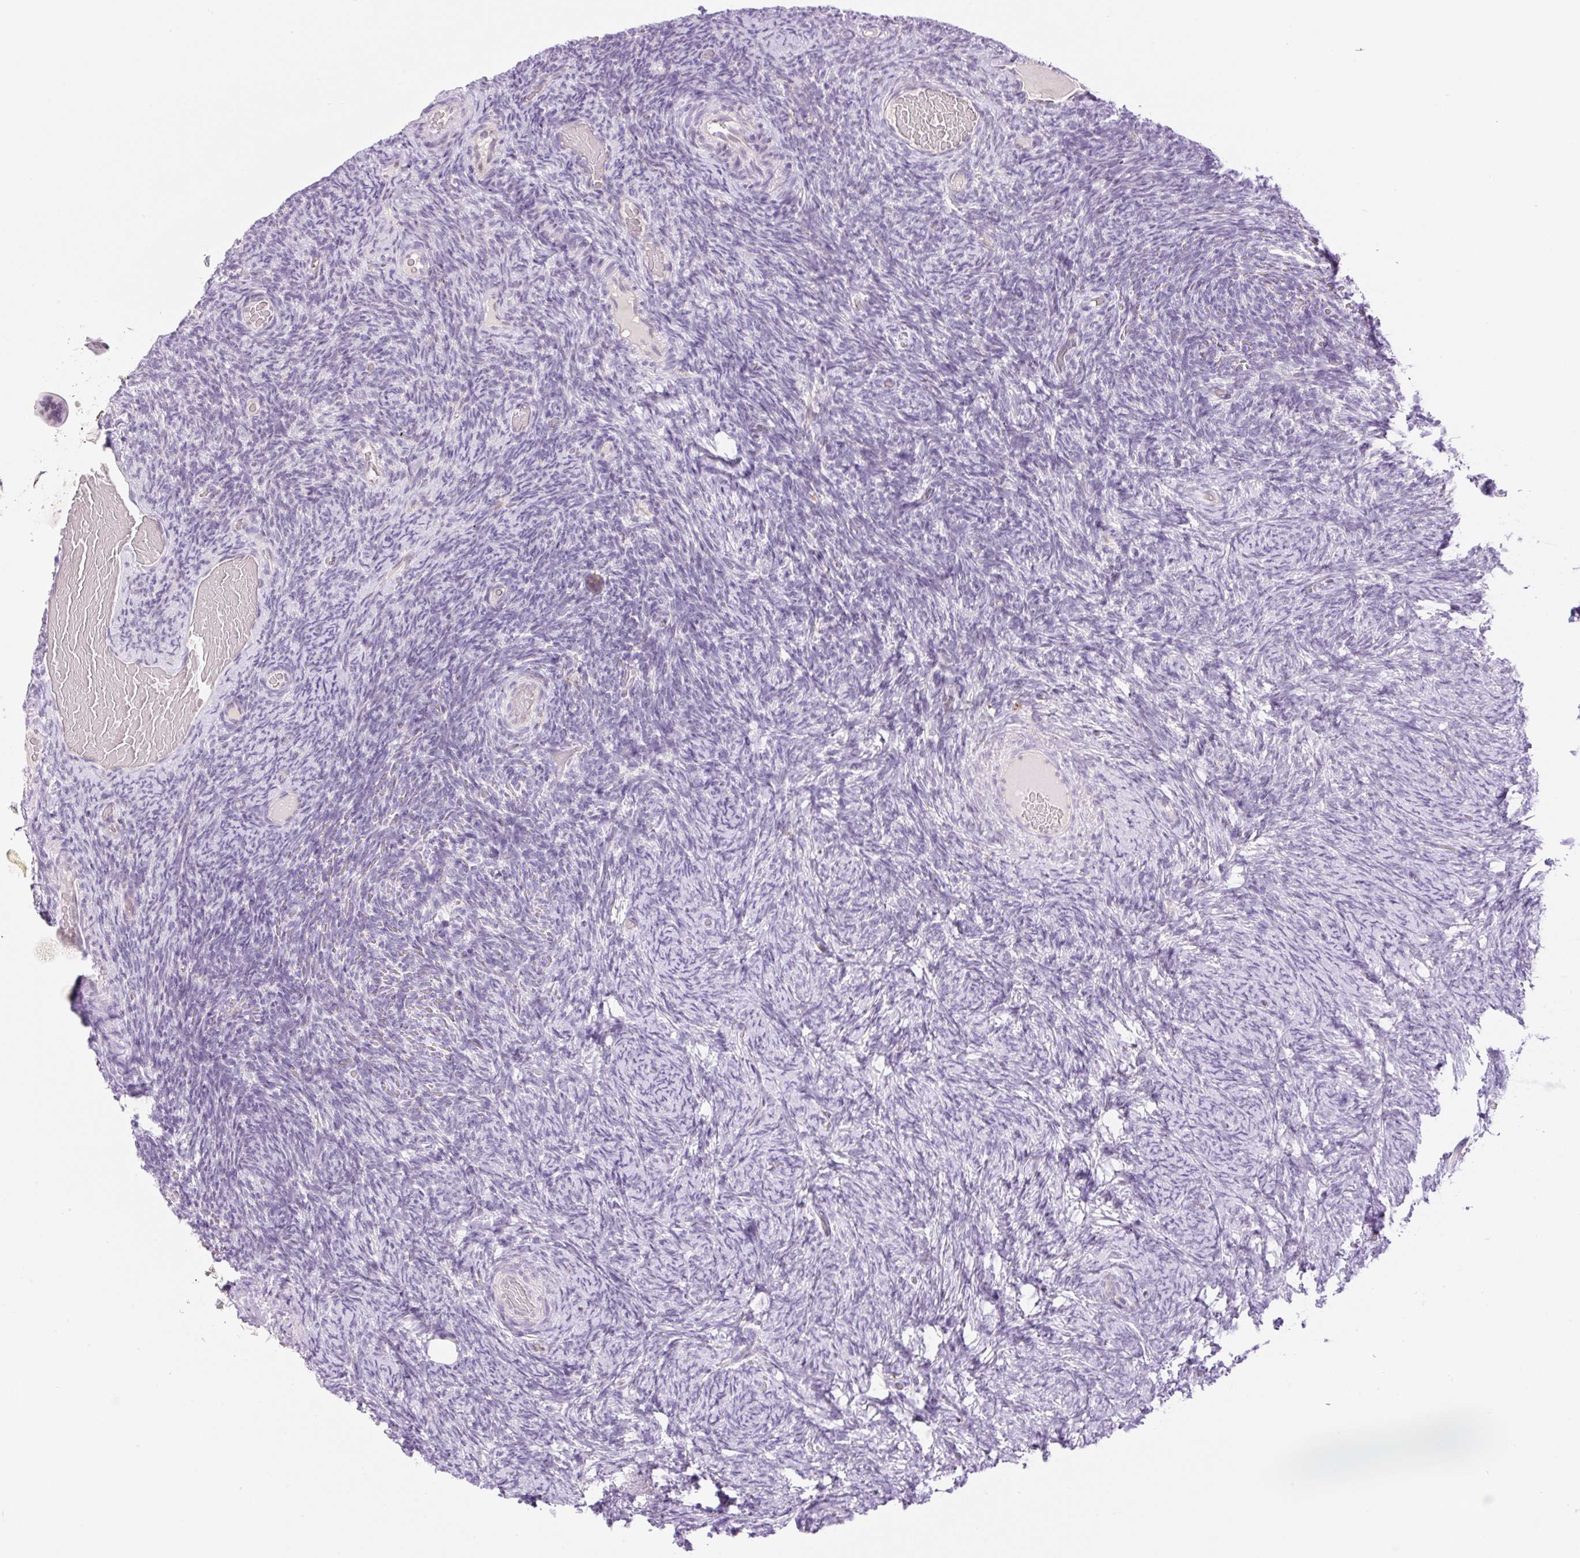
{"staining": {"intensity": "moderate", "quantity": "<25%", "location": "cytoplasmic/membranous"}, "tissue": "ovary", "cell_type": "Follicle cells", "image_type": "normal", "snomed": [{"axis": "morphology", "description": "Normal tissue, NOS"}, {"axis": "topography", "description": "Ovary"}], "caption": "Approximately <25% of follicle cells in benign ovary display moderate cytoplasmic/membranous protein positivity as visualized by brown immunohistochemical staining.", "gene": "PALM3", "patient": {"sex": "female", "age": 34}}